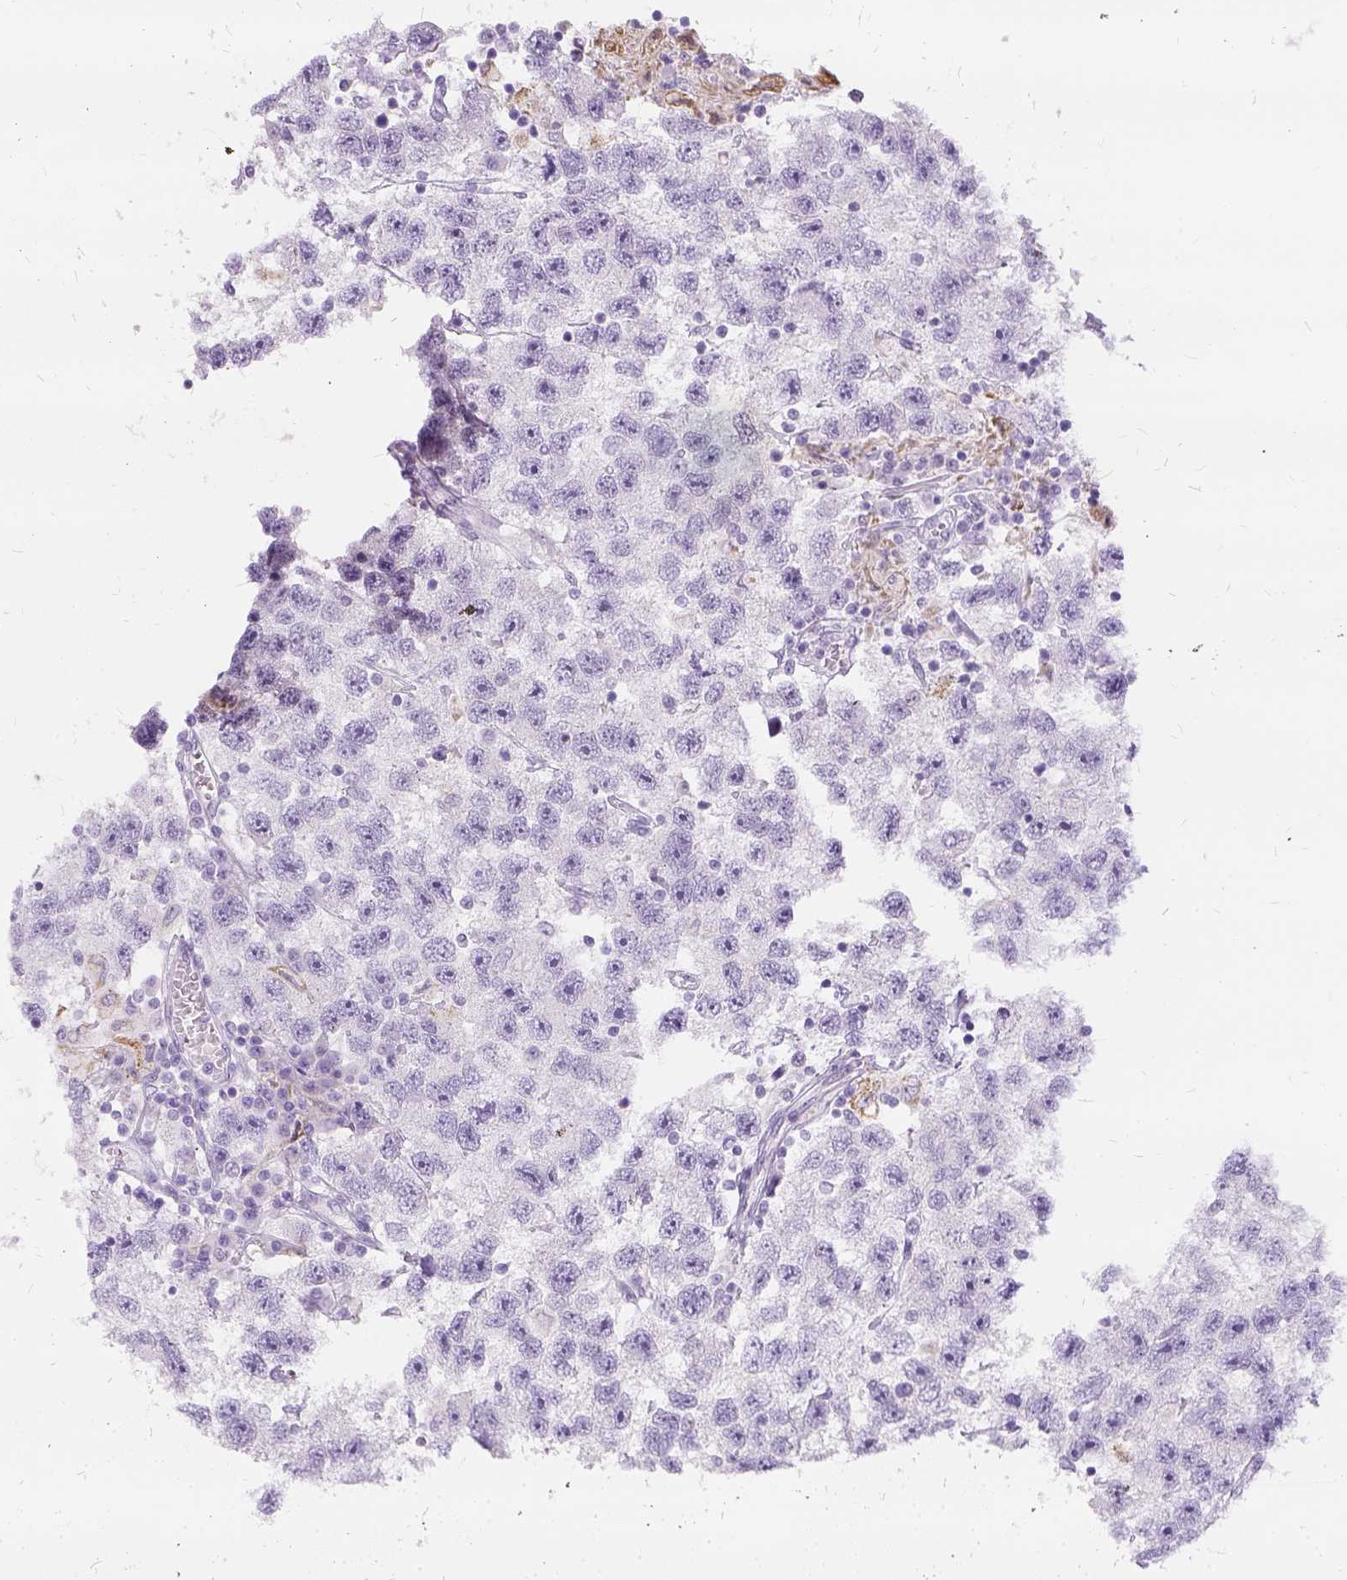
{"staining": {"intensity": "negative", "quantity": "none", "location": "none"}, "tissue": "testis cancer", "cell_type": "Tumor cells", "image_type": "cancer", "snomed": [{"axis": "morphology", "description": "Seminoma, NOS"}, {"axis": "topography", "description": "Testis"}], "caption": "IHC of seminoma (testis) displays no staining in tumor cells. Nuclei are stained in blue.", "gene": "FDX1", "patient": {"sex": "male", "age": 26}}